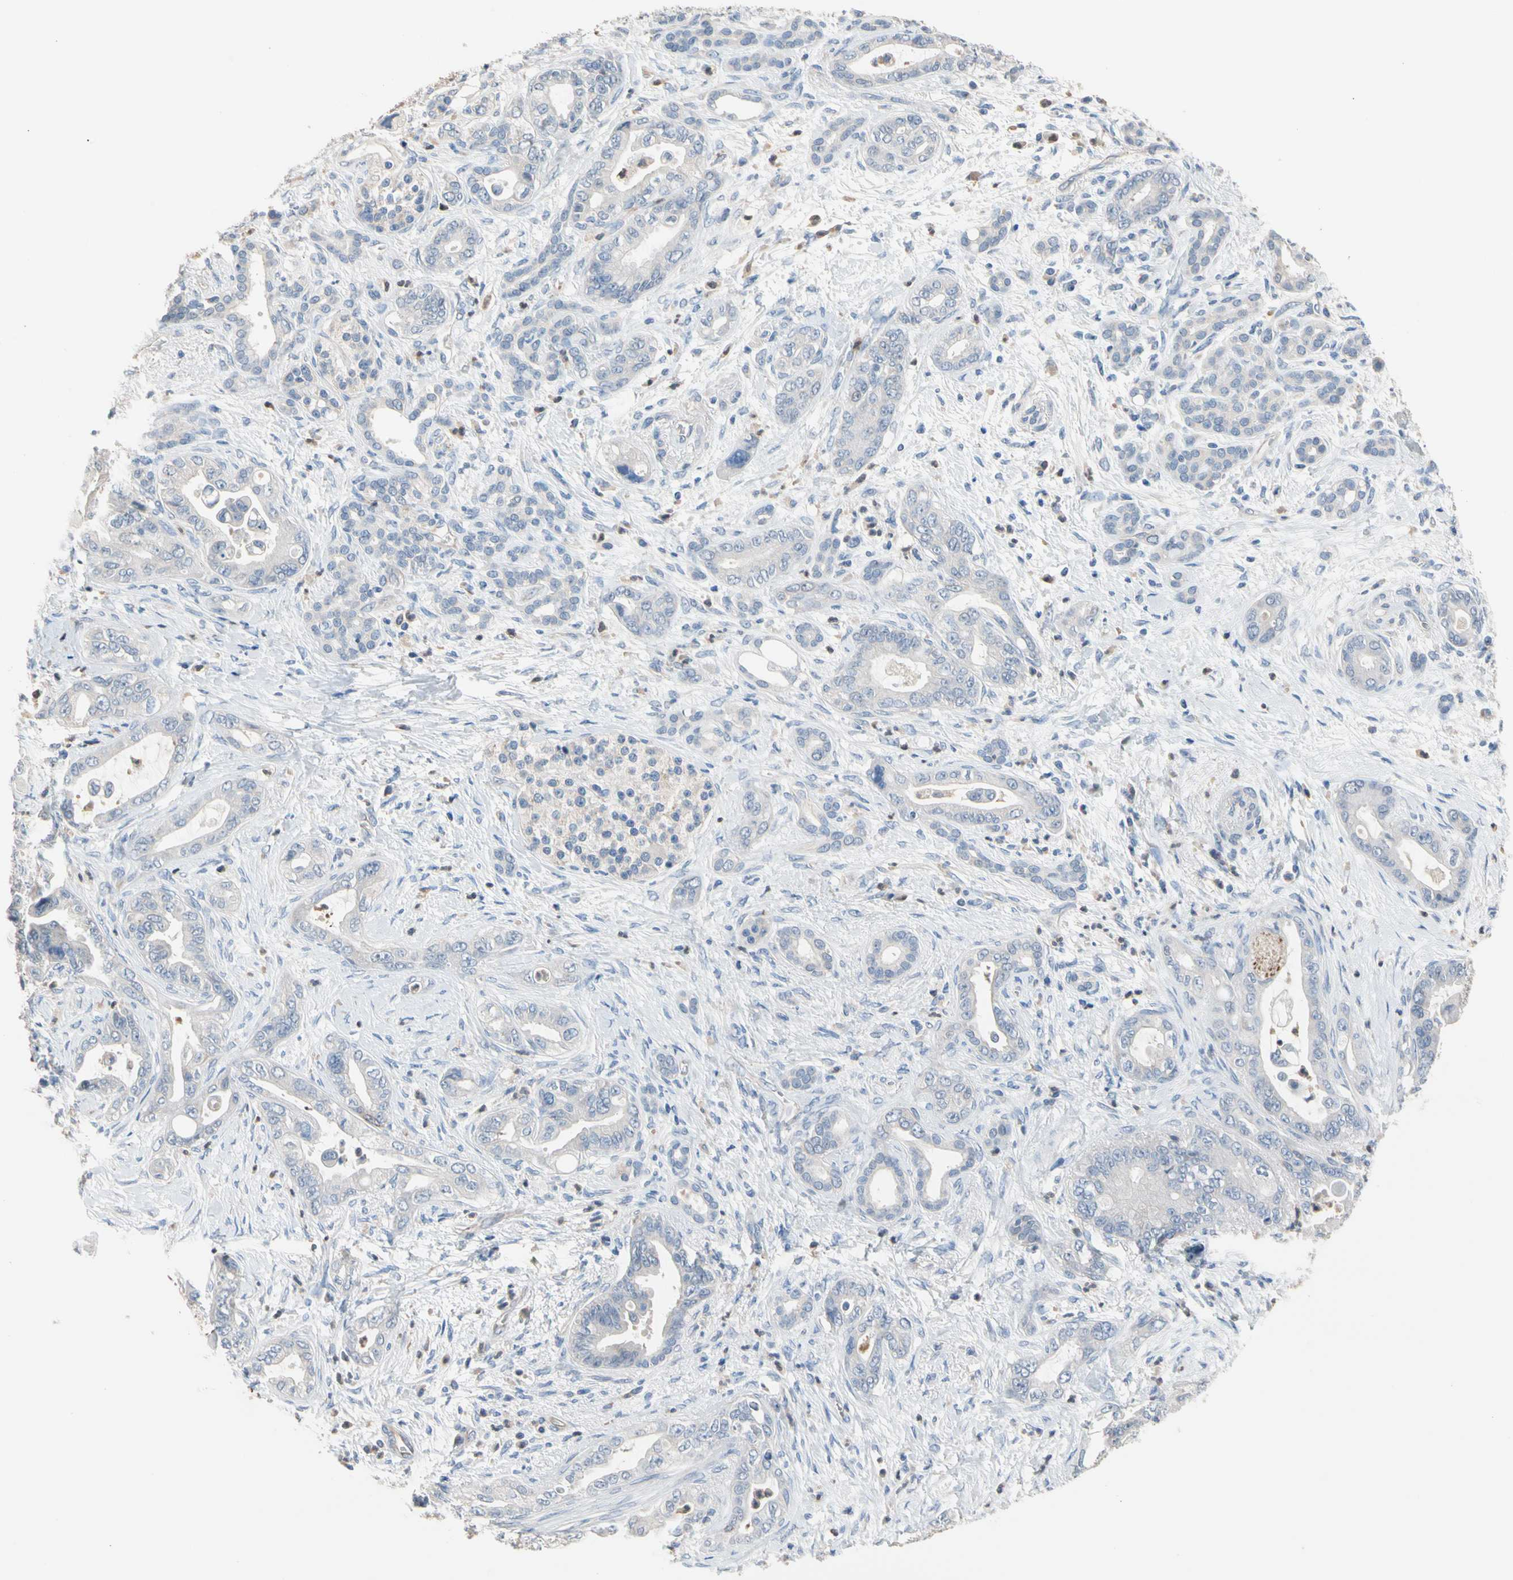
{"staining": {"intensity": "negative", "quantity": "none", "location": "none"}, "tissue": "pancreatic cancer", "cell_type": "Tumor cells", "image_type": "cancer", "snomed": [{"axis": "morphology", "description": "Adenocarcinoma, NOS"}, {"axis": "topography", "description": "Pancreas"}], "caption": "Immunohistochemistry micrograph of human adenocarcinoma (pancreatic) stained for a protein (brown), which exhibits no expression in tumor cells.", "gene": "BBOX1", "patient": {"sex": "male", "age": 70}}